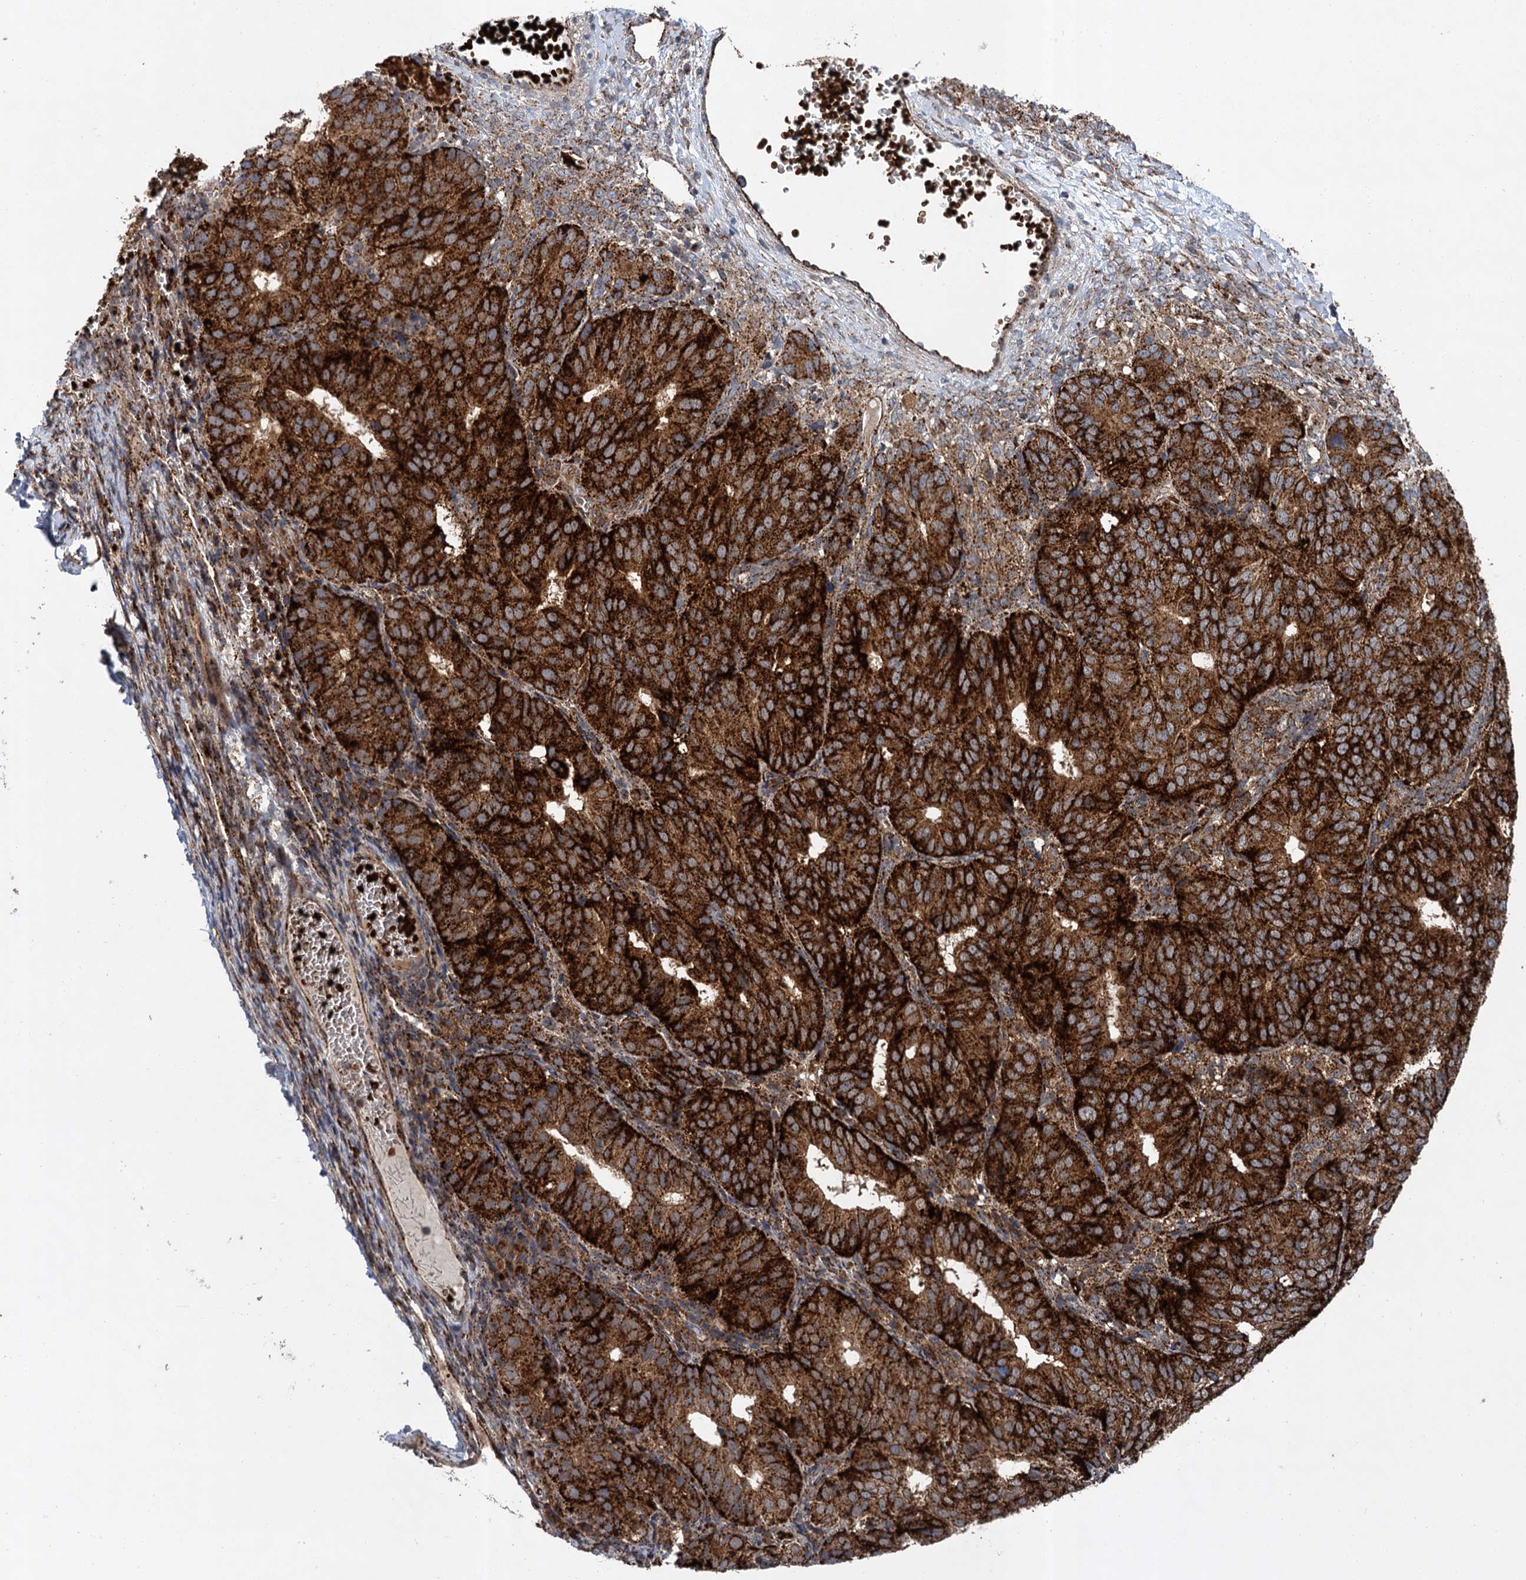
{"staining": {"intensity": "strong", "quantity": ">75%", "location": "cytoplasmic/membranous"}, "tissue": "ovarian cancer", "cell_type": "Tumor cells", "image_type": "cancer", "snomed": [{"axis": "morphology", "description": "Carcinoma, endometroid"}, {"axis": "topography", "description": "Ovary"}], "caption": "Strong cytoplasmic/membranous expression for a protein is seen in approximately >75% of tumor cells of ovarian endometroid carcinoma using immunohistochemistry (IHC).", "gene": "GBA1", "patient": {"sex": "female", "age": 51}}